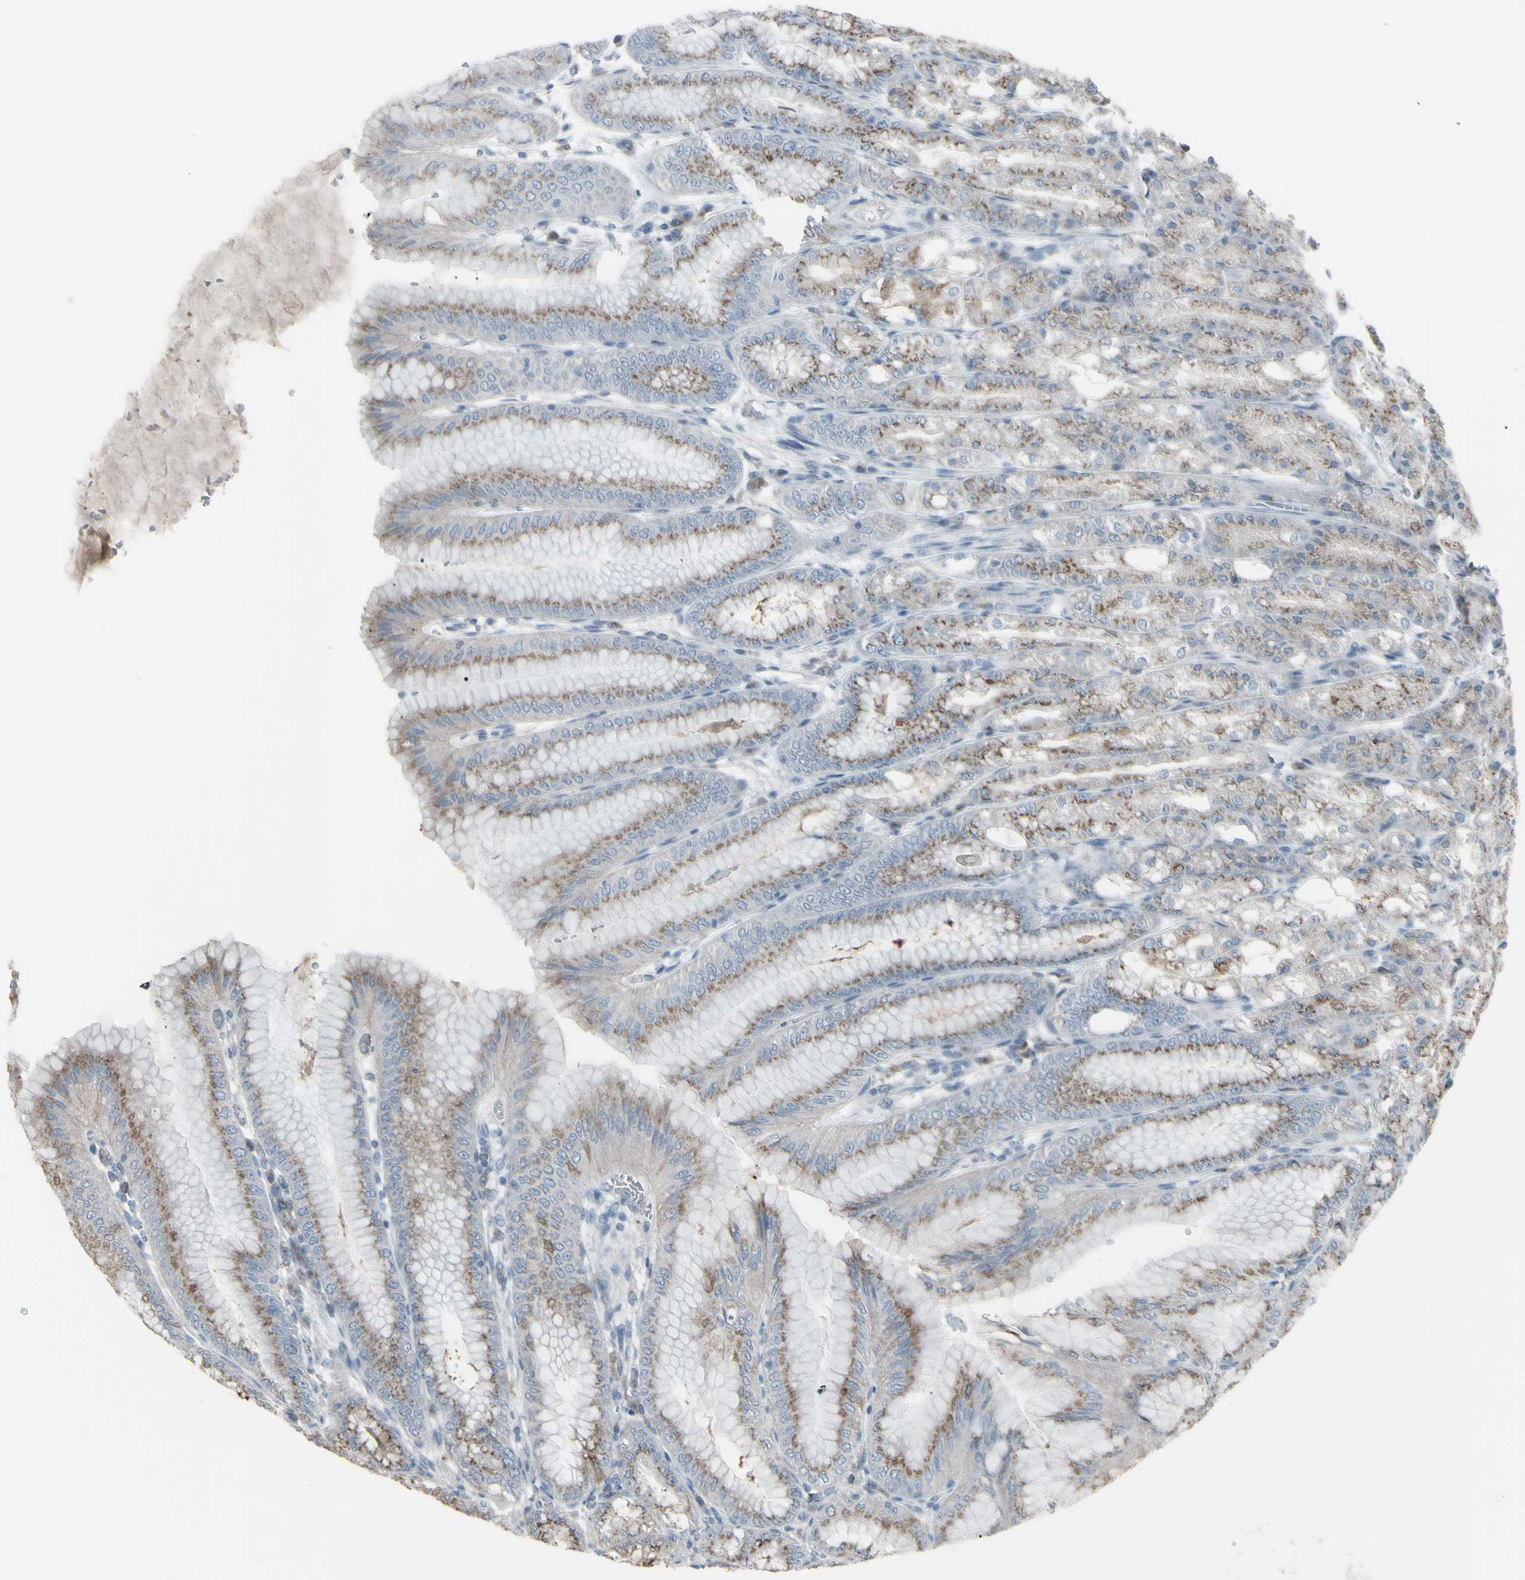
{"staining": {"intensity": "moderate", "quantity": ">75%", "location": "cytoplasmic/membranous"}, "tissue": "stomach", "cell_type": "Glandular cells", "image_type": "normal", "snomed": [{"axis": "morphology", "description": "Normal tissue, NOS"}, {"axis": "topography", "description": "Stomach, lower"}], "caption": "This is a micrograph of IHC staining of normal stomach, which shows moderate staining in the cytoplasmic/membranous of glandular cells.", "gene": "CD79B", "patient": {"sex": "male", "age": 71}}